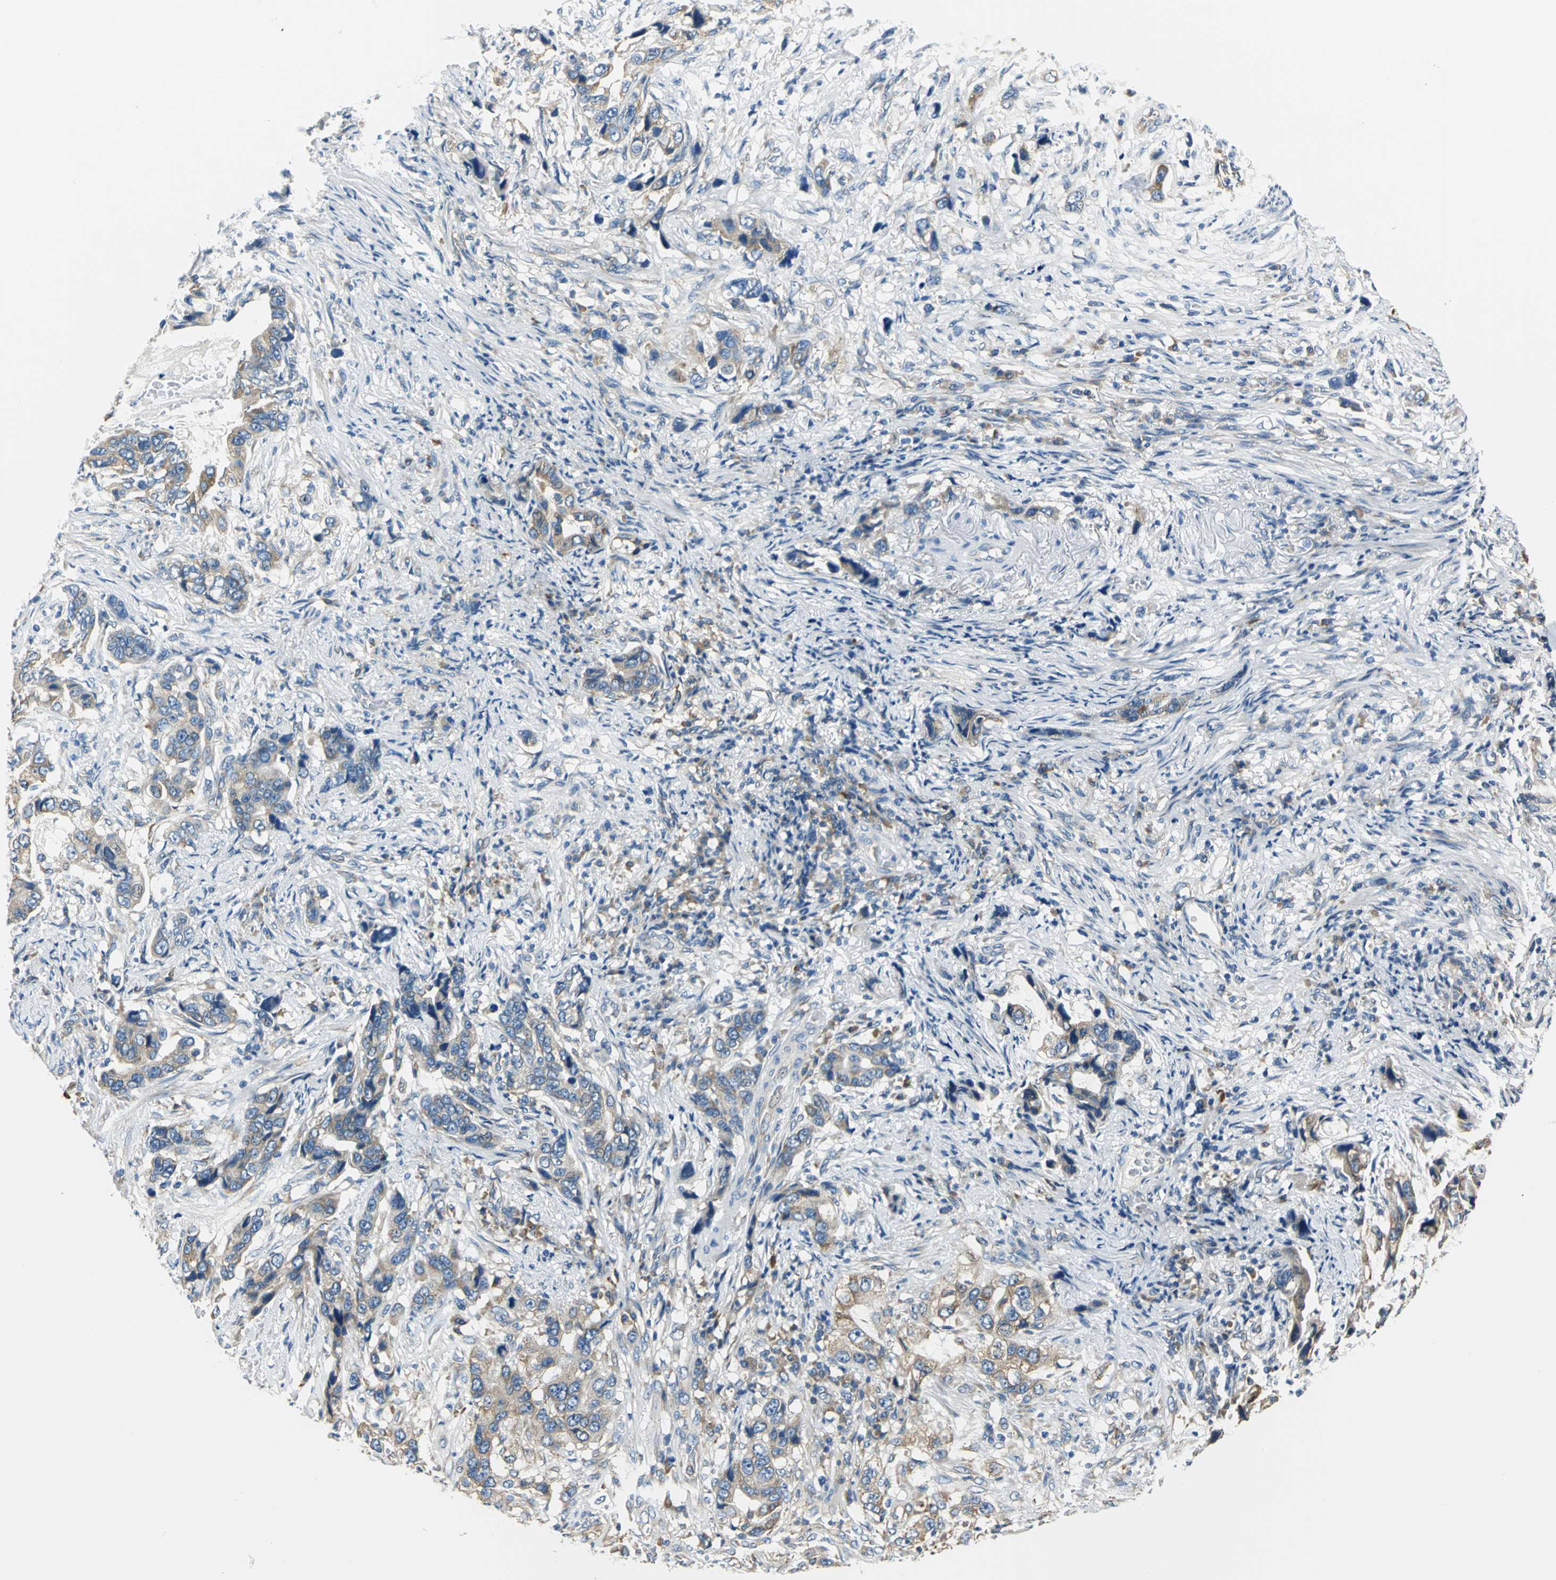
{"staining": {"intensity": "moderate", "quantity": "25%-75%", "location": "cytoplasmic/membranous"}, "tissue": "stomach cancer", "cell_type": "Tumor cells", "image_type": "cancer", "snomed": [{"axis": "morphology", "description": "Adenocarcinoma, NOS"}, {"axis": "topography", "description": "Stomach, lower"}], "caption": "IHC micrograph of neoplastic tissue: human stomach adenocarcinoma stained using immunohistochemistry reveals medium levels of moderate protein expression localized specifically in the cytoplasmic/membranous of tumor cells, appearing as a cytoplasmic/membranous brown color.", "gene": "TRIM25", "patient": {"sex": "female", "age": 93}}